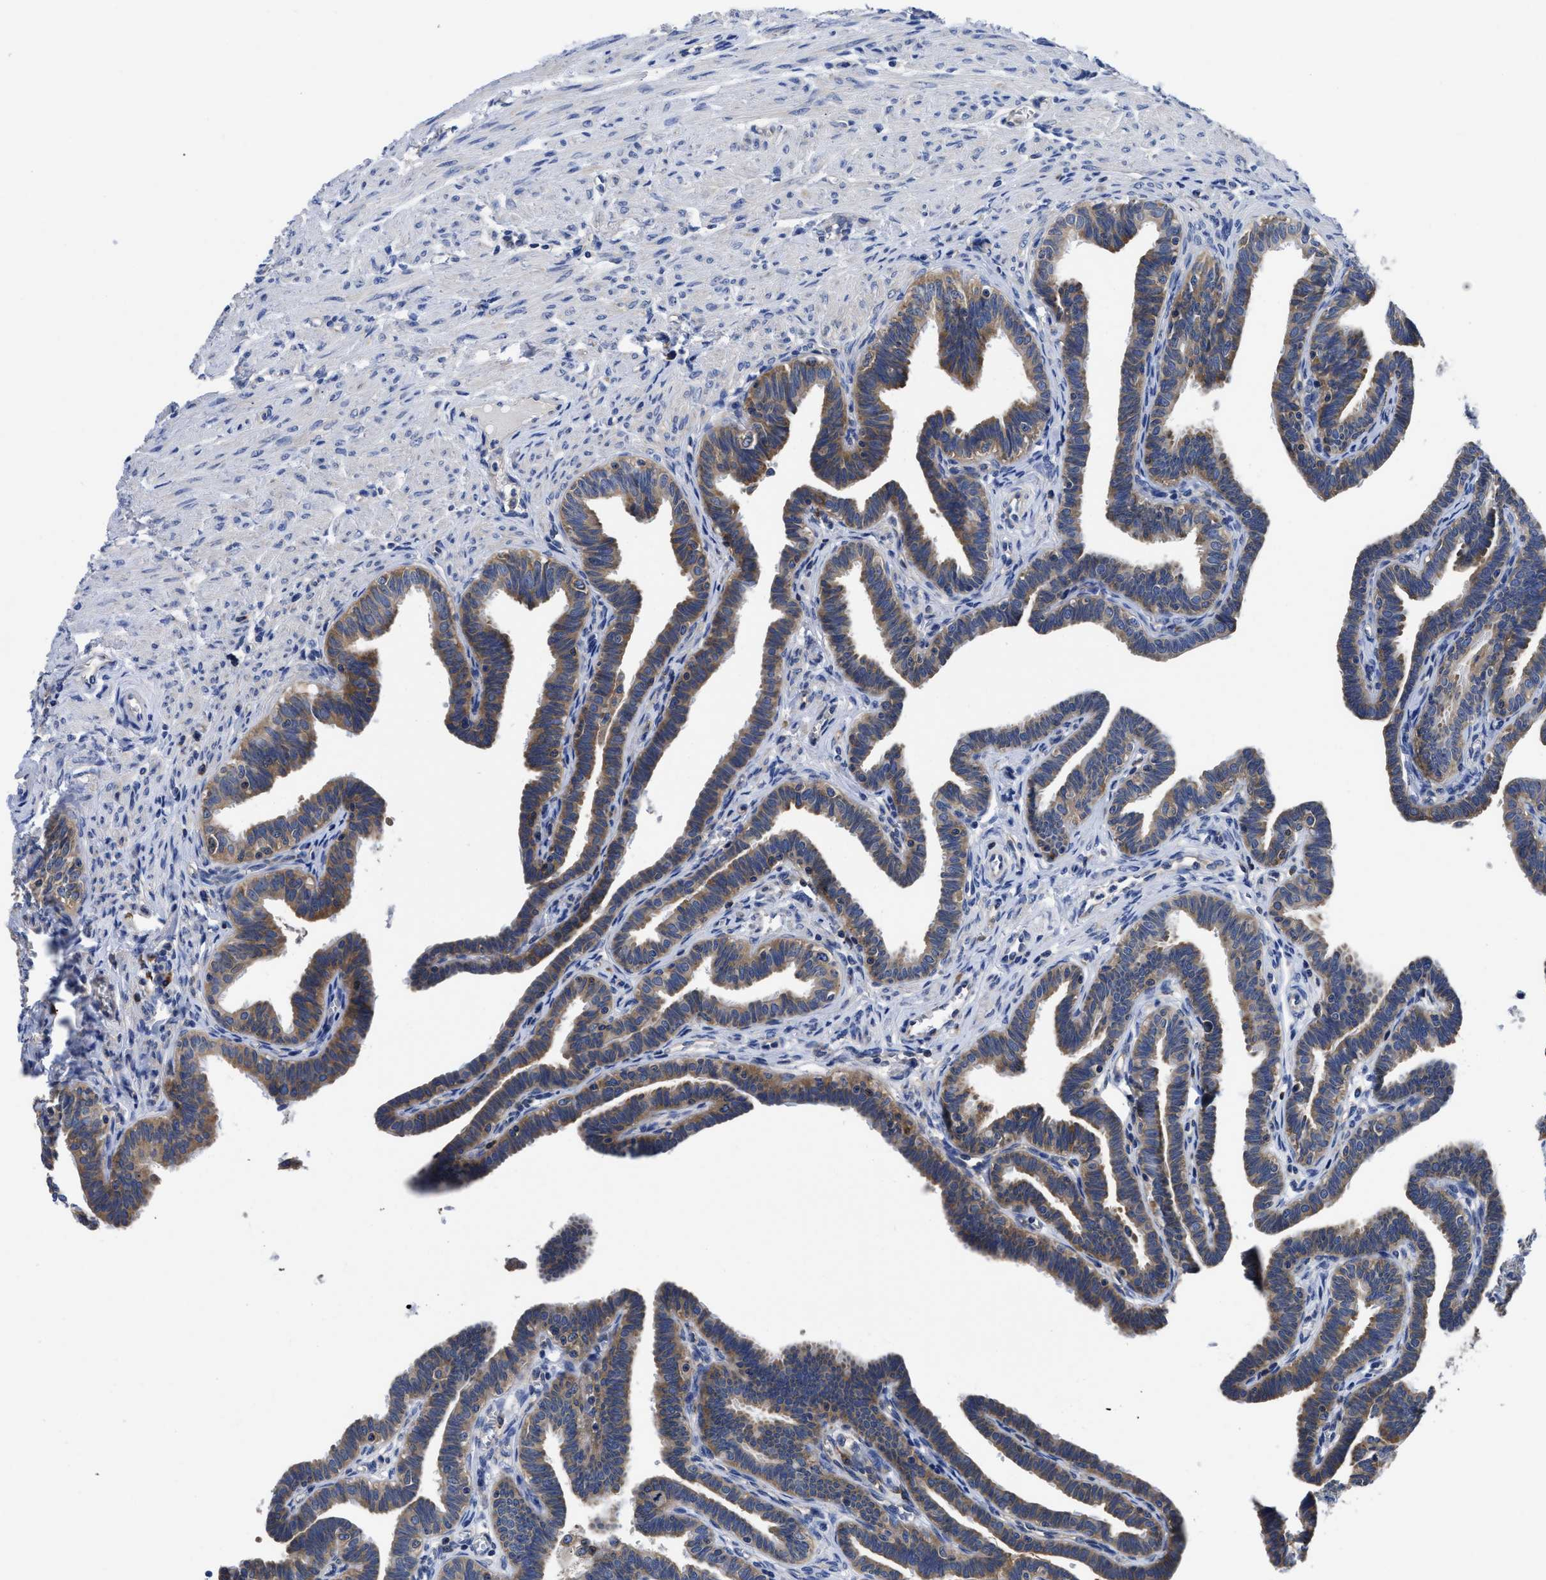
{"staining": {"intensity": "moderate", "quantity": ">75%", "location": "cytoplasmic/membranous"}, "tissue": "fallopian tube", "cell_type": "Glandular cells", "image_type": "normal", "snomed": [{"axis": "morphology", "description": "Normal tissue, NOS"}, {"axis": "topography", "description": "Fallopian tube"}, {"axis": "topography", "description": "Ovary"}], "caption": "A high-resolution photomicrograph shows immunohistochemistry (IHC) staining of unremarkable fallopian tube, which shows moderate cytoplasmic/membranous staining in approximately >75% of glandular cells.", "gene": "YARS1", "patient": {"sex": "female", "age": 23}}